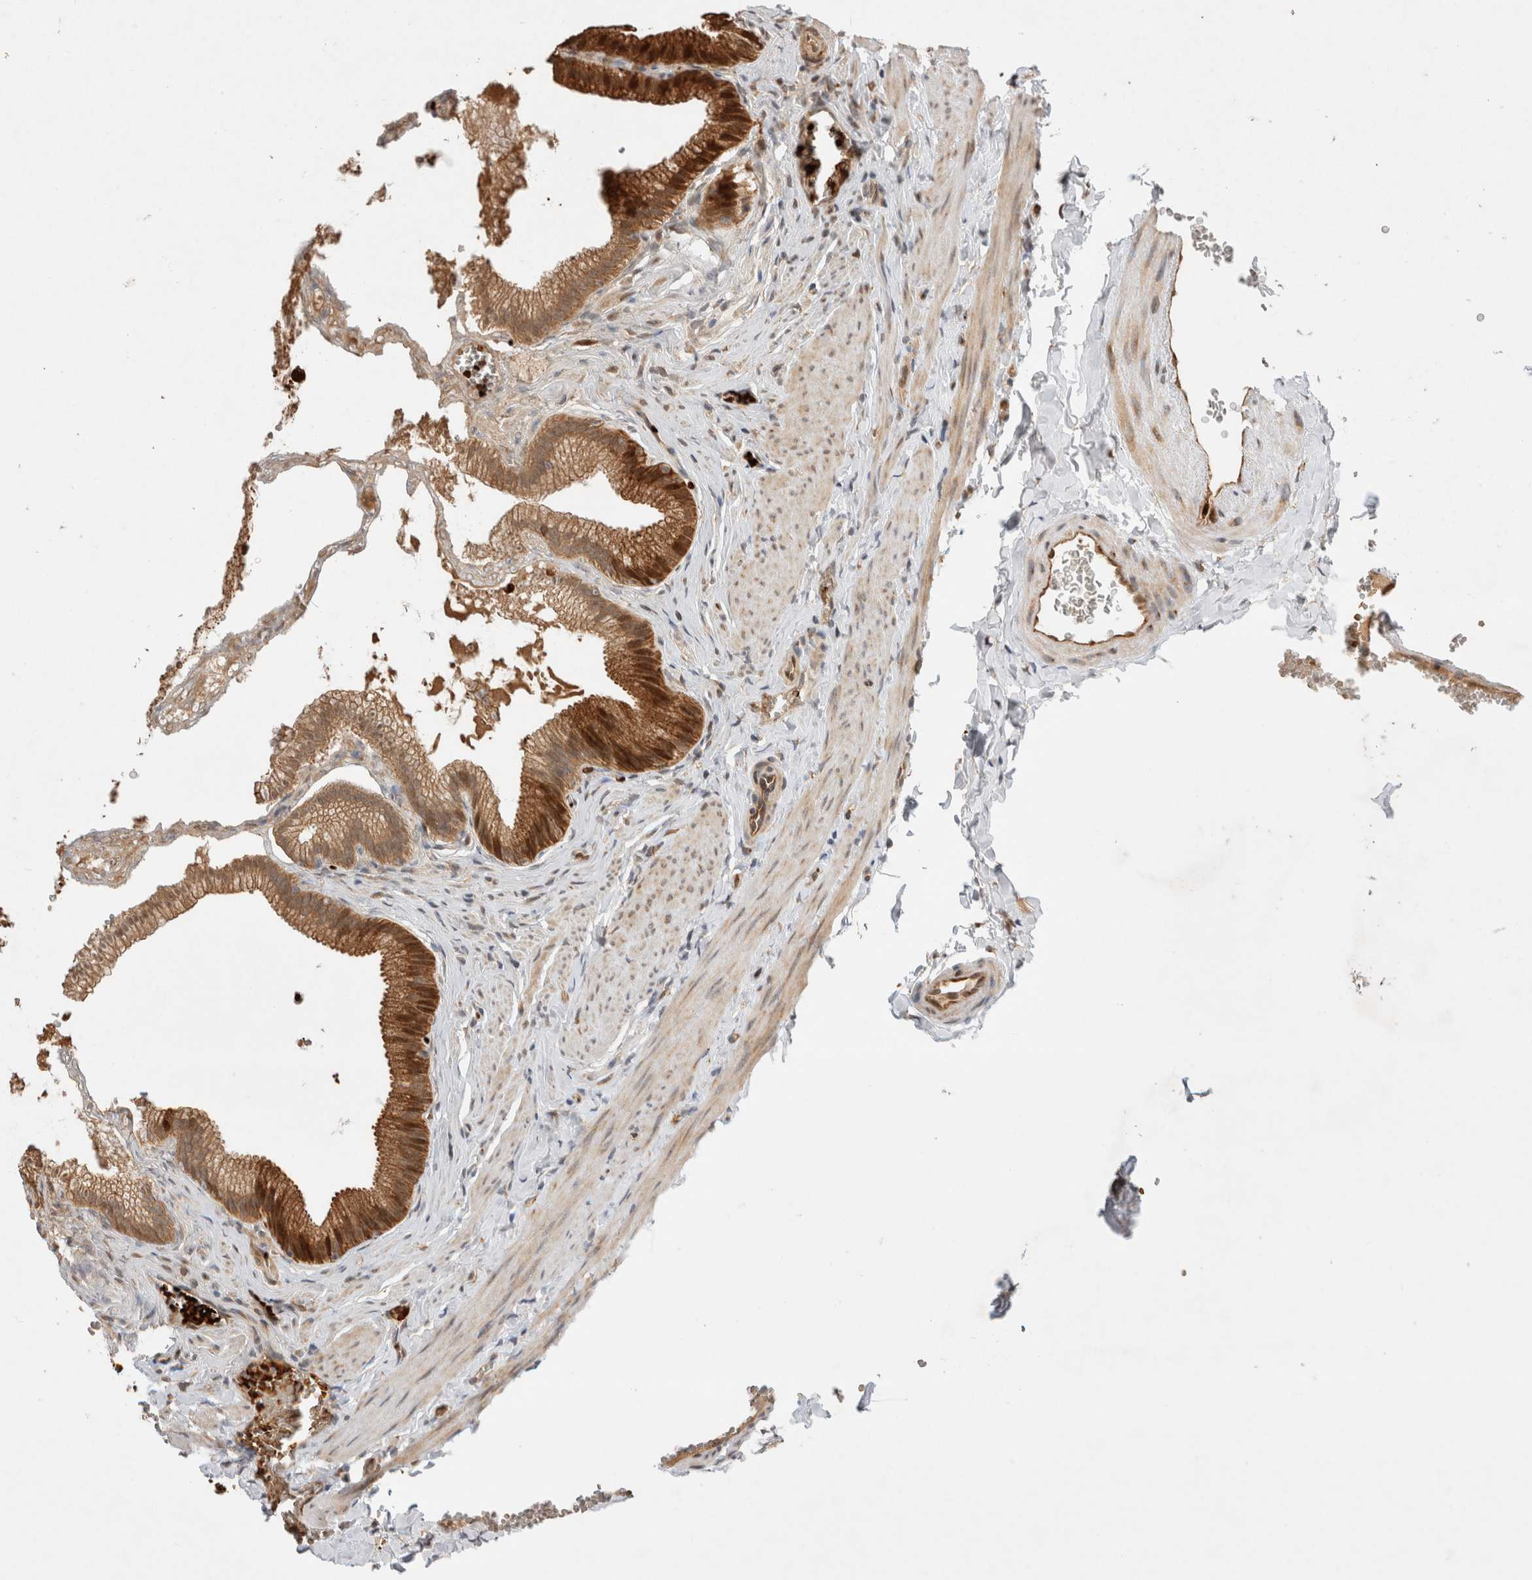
{"staining": {"intensity": "strong", "quantity": ">75%", "location": "cytoplasmic/membranous,nuclear"}, "tissue": "gallbladder", "cell_type": "Glandular cells", "image_type": "normal", "snomed": [{"axis": "morphology", "description": "Normal tissue, NOS"}, {"axis": "topography", "description": "Gallbladder"}], "caption": "IHC histopathology image of unremarkable gallbladder: gallbladder stained using immunohistochemistry shows high levels of strong protein expression localized specifically in the cytoplasmic/membranous,nuclear of glandular cells, appearing as a cytoplasmic/membranous,nuclear brown color.", "gene": "OTUD6B", "patient": {"sex": "male", "age": 38}}